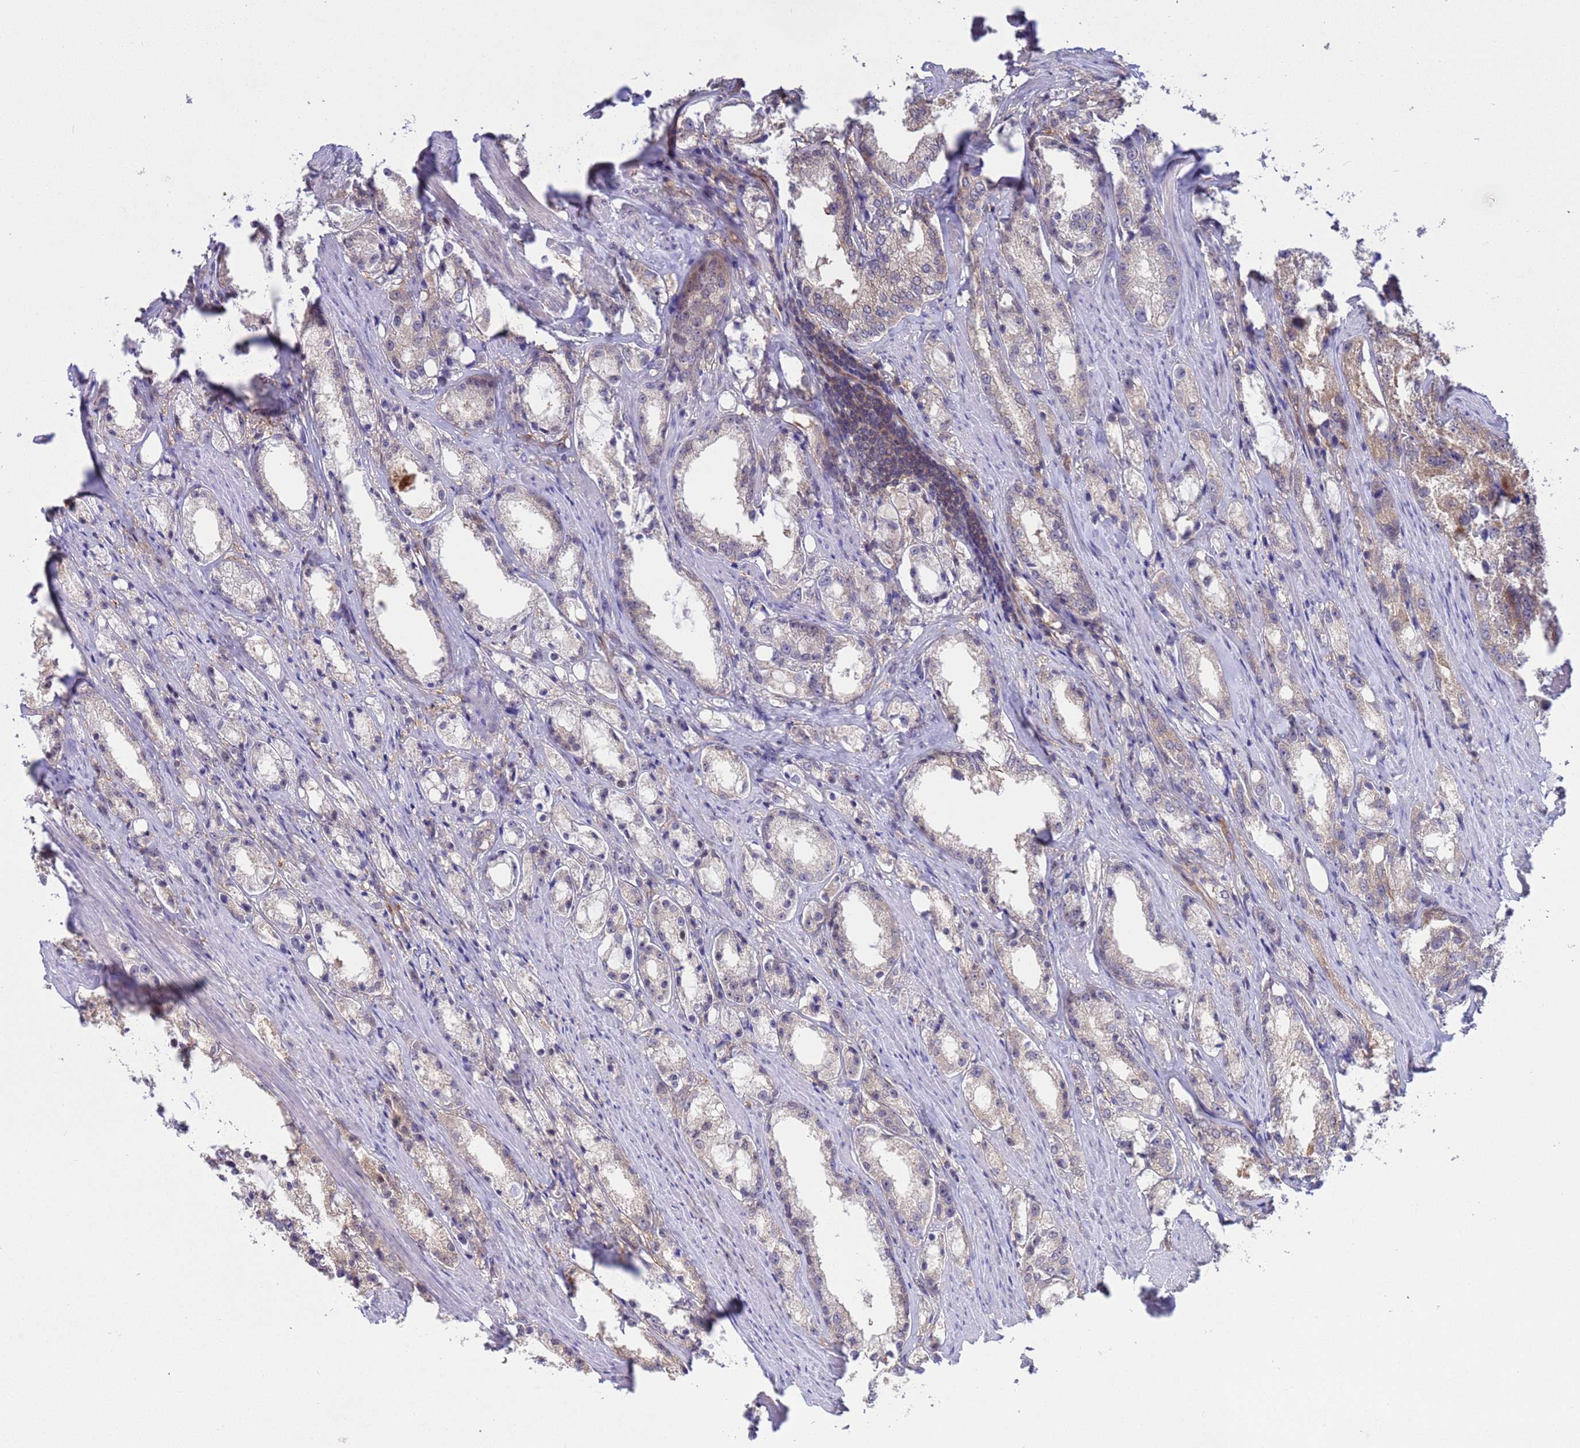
{"staining": {"intensity": "negative", "quantity": "none", "location": "none"}, "tissue": "prostate cancer", "cell_type": "Tumor cells", "image_type": "cancer", "snomed": [{"axis": "morphology", "description": "Adenocarcinoma, High grade"}, {"axis": "topography", "description": "Prostate"}], "caption": "IHC histopathology image of human prostate cancer (adenocarcinoma (high-grade)) stained for a protein (brown), which demonstrates no expression in tumor cells.", "gene": "GJA10", "patient": {"sex": "male", "age": 66}}